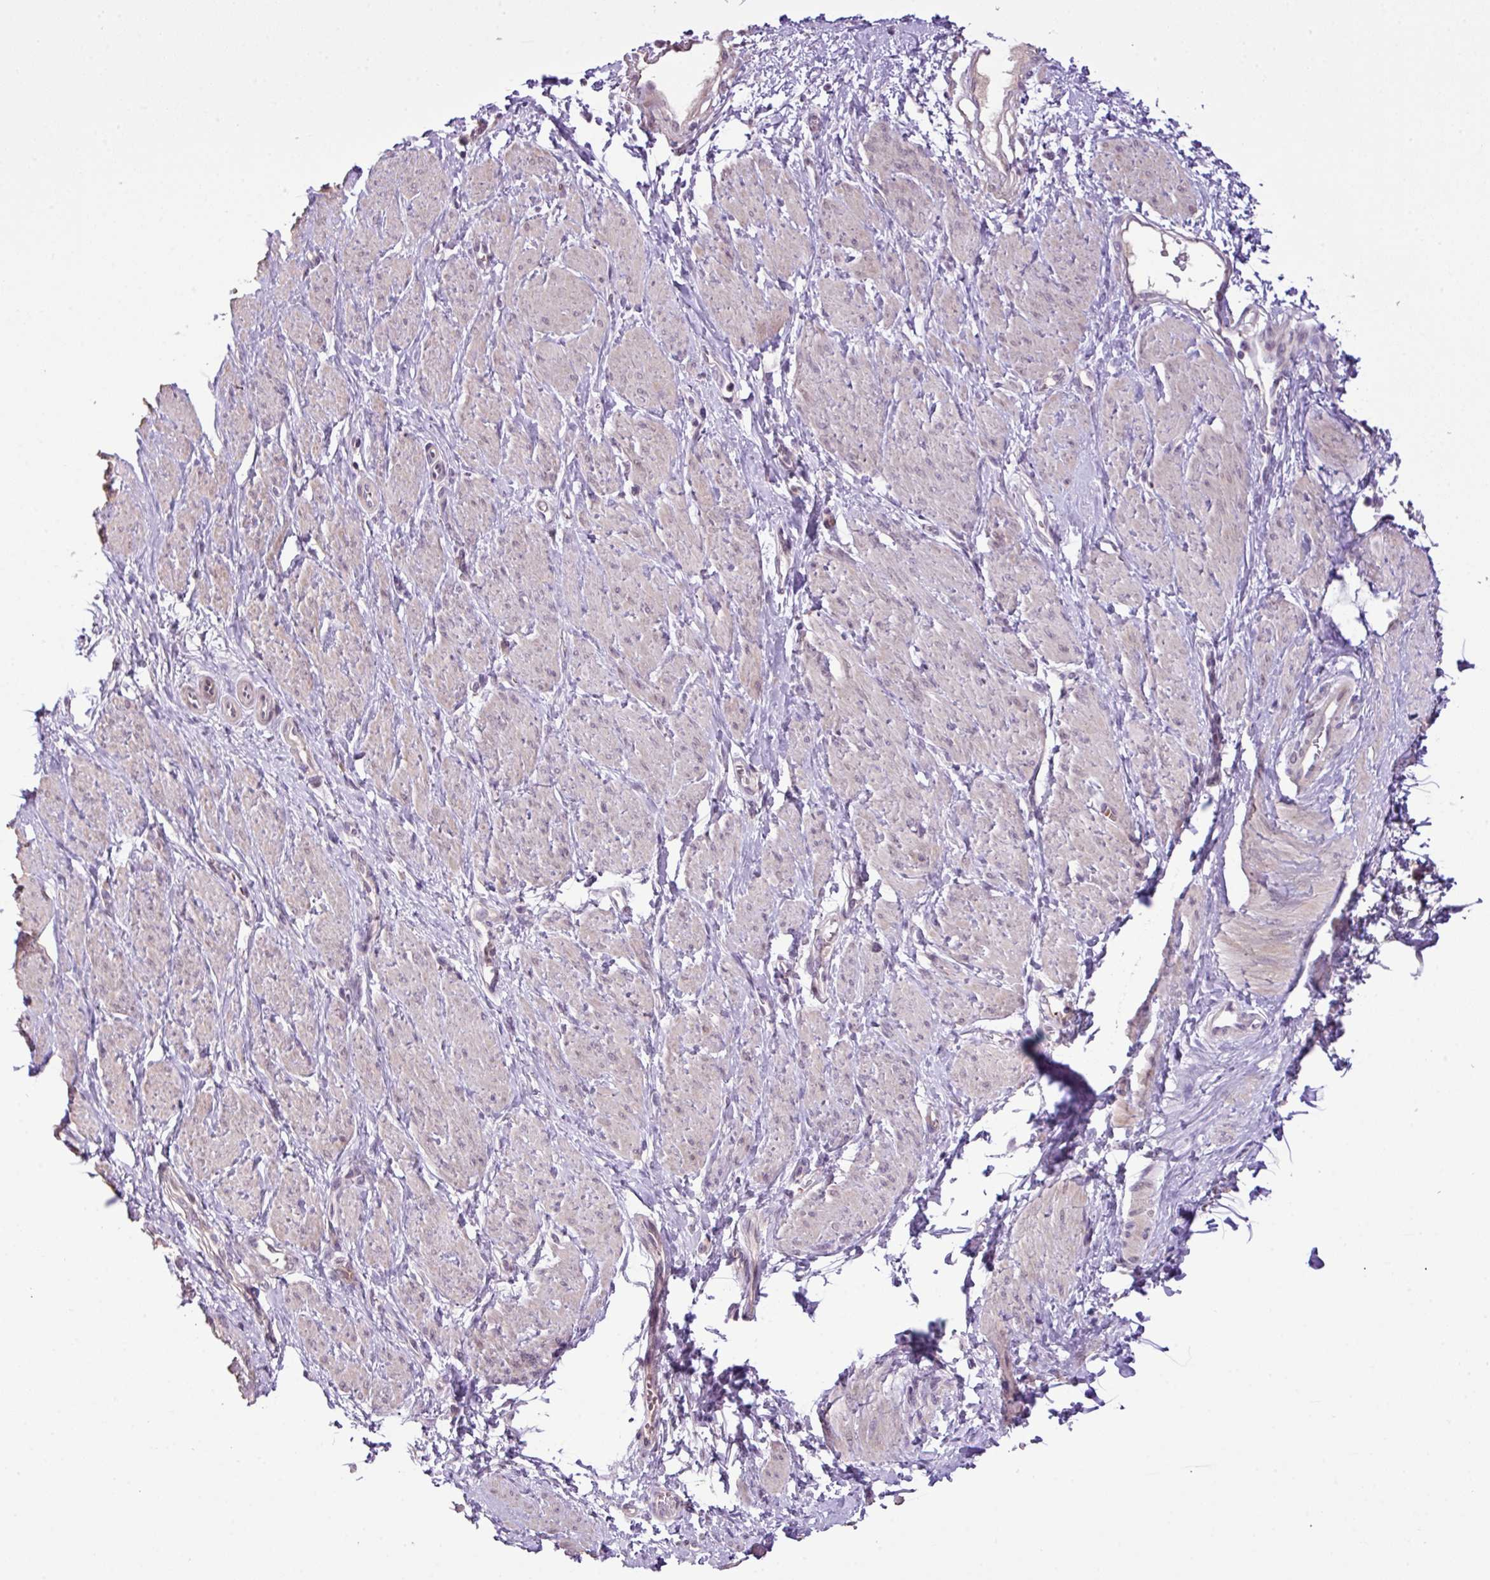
{"staining": {"intensity": "negative", "quantity": "none", "location": "none"}, "tissue": "smooth muscle", "cell_type": "Smooth muscle cells", "image_type": "normal", "snomed": [{"axis": "morphology", "description": "Normal tissue, NOS"}, {"axis": "topography", "description": "Smooth muscle"}, {"axis": "topography", "description": "Uterus"}], "caption": "Histopathology image shows no significant protein positivity in smooth muscle cells of unremarkable smooth muscle.", "gene": "DNAJB13", "patient": {"sex": "female", "age": 39}}